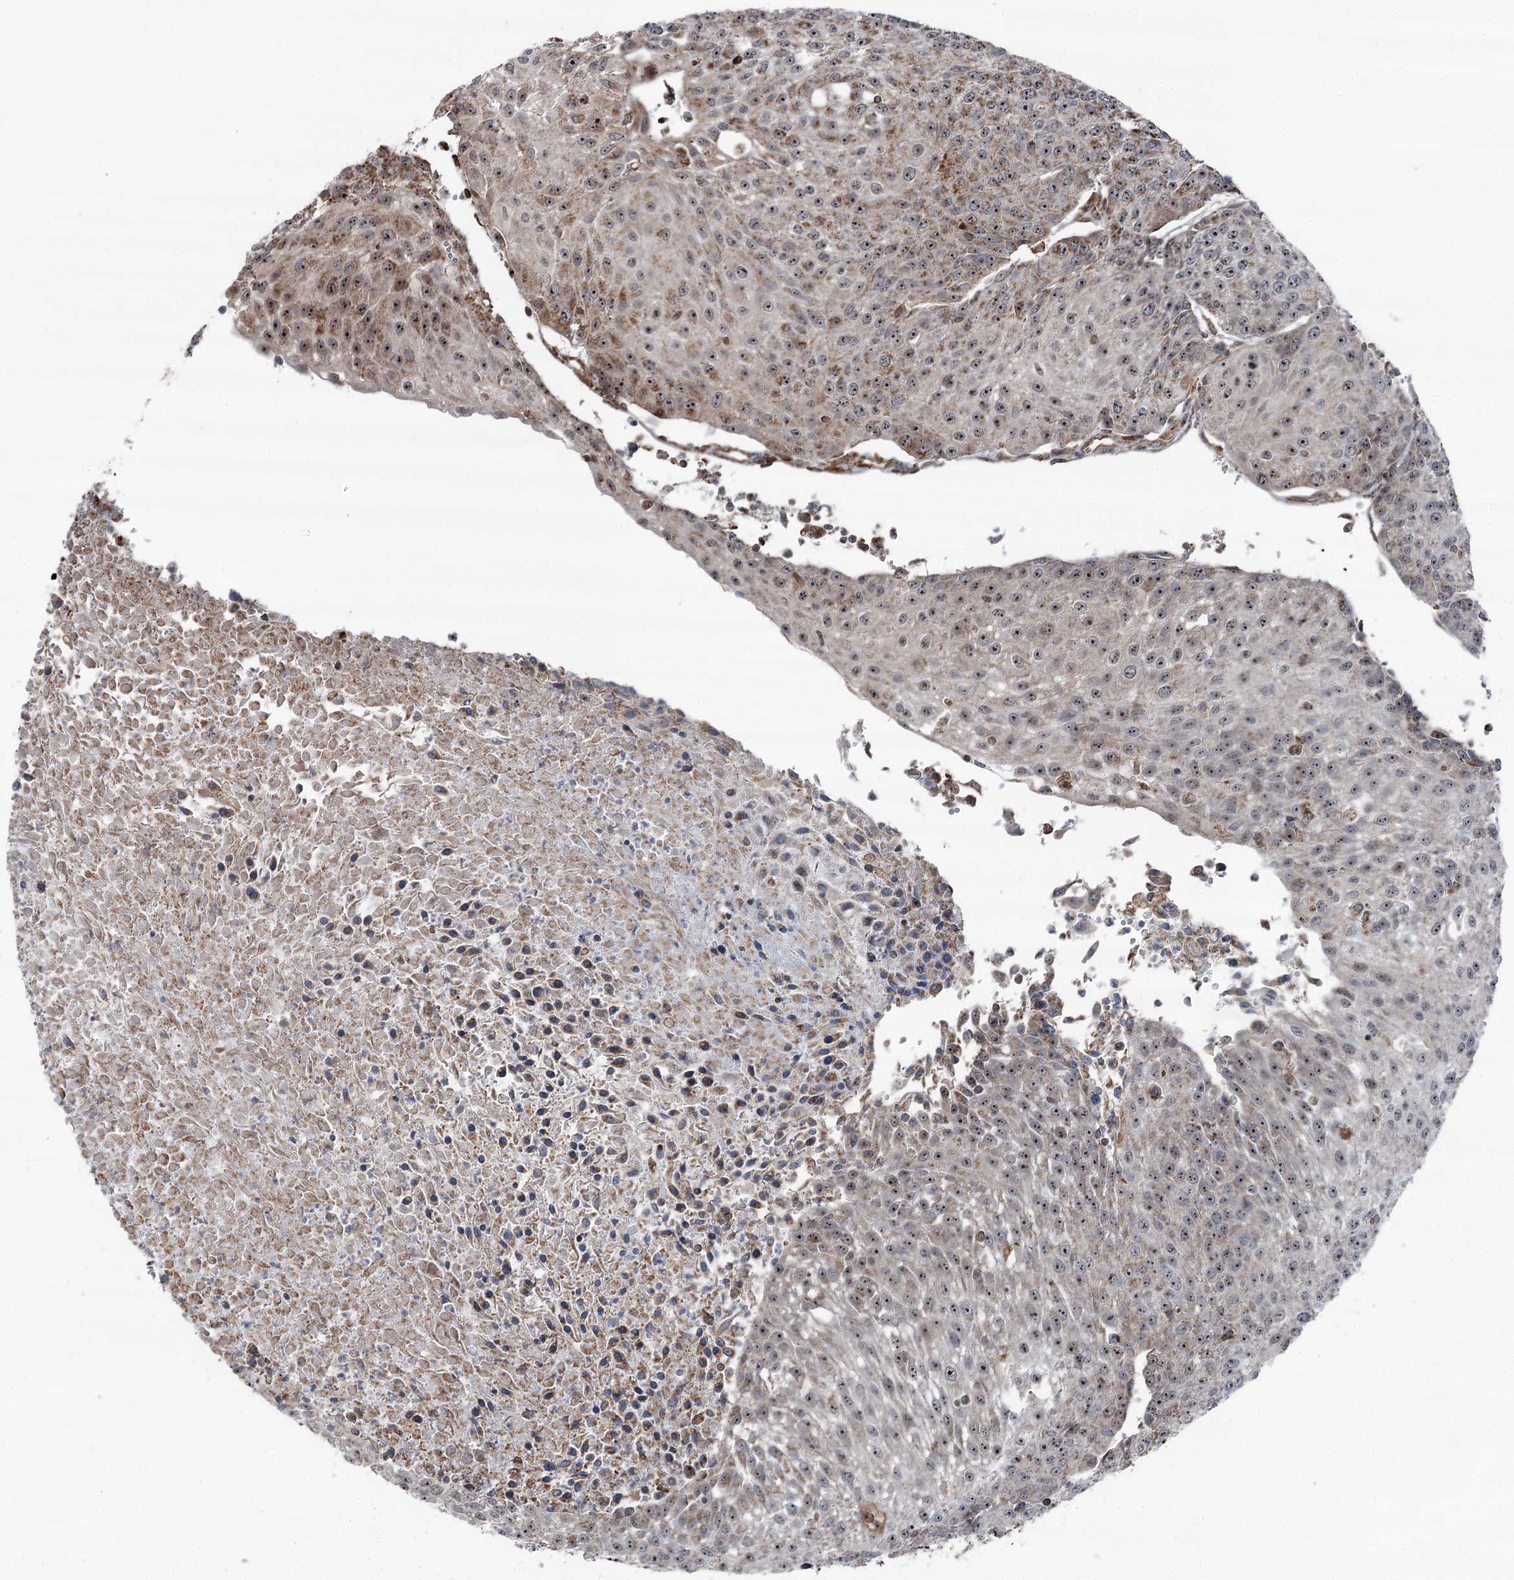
{"staining": {"intensity": "moderate", "quantity": ">75%", "location": "cytoplasmic/membranous,nuclear"}, "tissue": "urothelial cancer", "cell_type": "Tumor cells", "image_type": "cancer", "snomed": [{"axis": "morphology", "description": "Urothelial carcinoma, High grade"}, {"axis": "topography", "description": "Urinary bladder"}], "caption": "A histopathology image of human urothelial cancer stained for a protein displays moderate cytoplasmic/membranous and nuclear brown staining in tumor cells.", "gene": "STEEP1", "patient": {"sex": "female", "age": 85}}